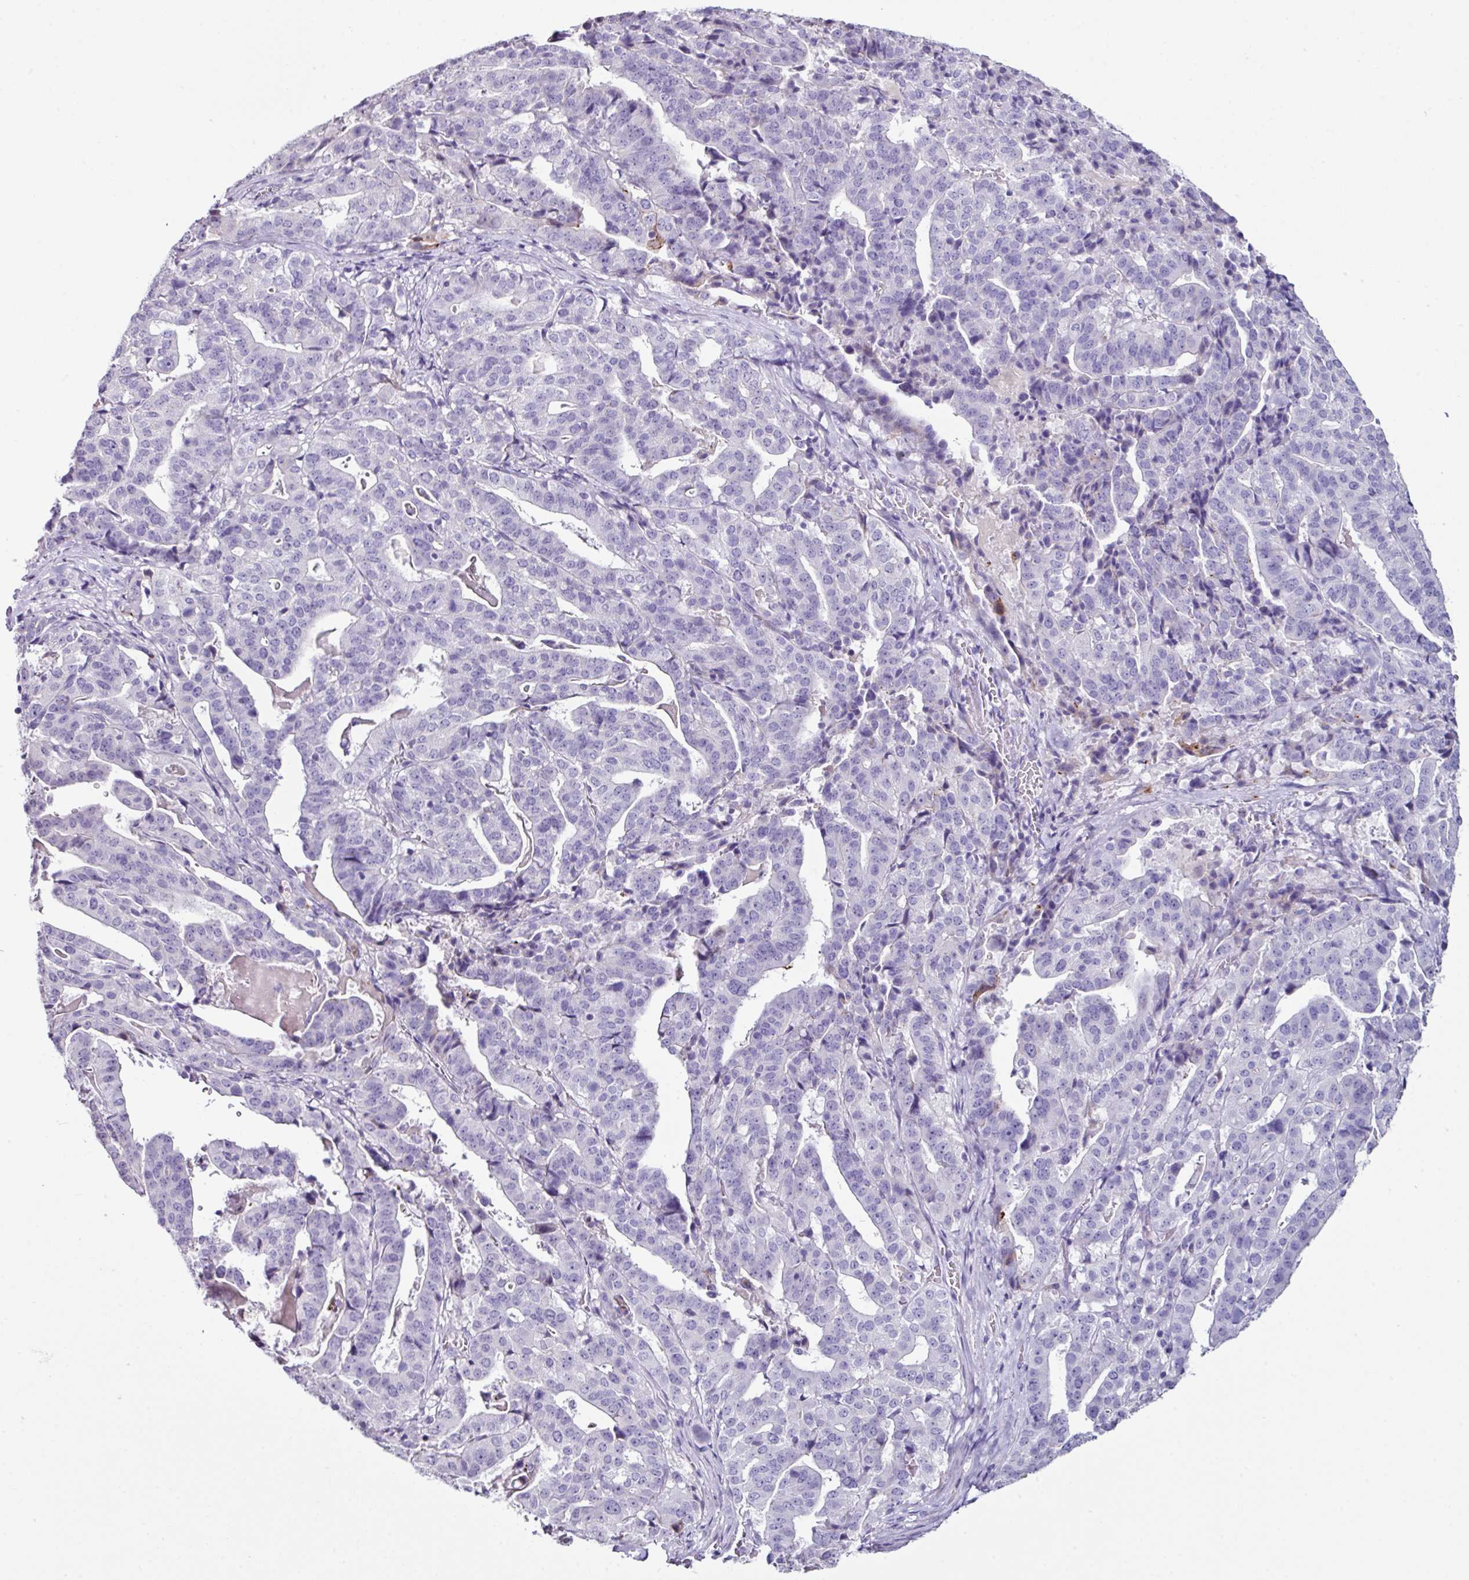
{"staining": {"intensity": "negative", "quantity": "none", "location": "none"}, "tissue": "stomach cancer", "cell_type": "Tumor cells", "image_type": "cancer", "snomed": [{"axis": "morphology", "description": "Adenocarcinoma, NOS"}, {"axis": "topography", "description": "Stomach"}], "caption": "The photomicrograph exhibits no staining of tumor cells in adenocarcinoma (stomach). (DAB IHC visualized using brightfield microscopy, high magnification).", "gene": "GLP2R", "patient": {"sex": "male", "age": 48}}